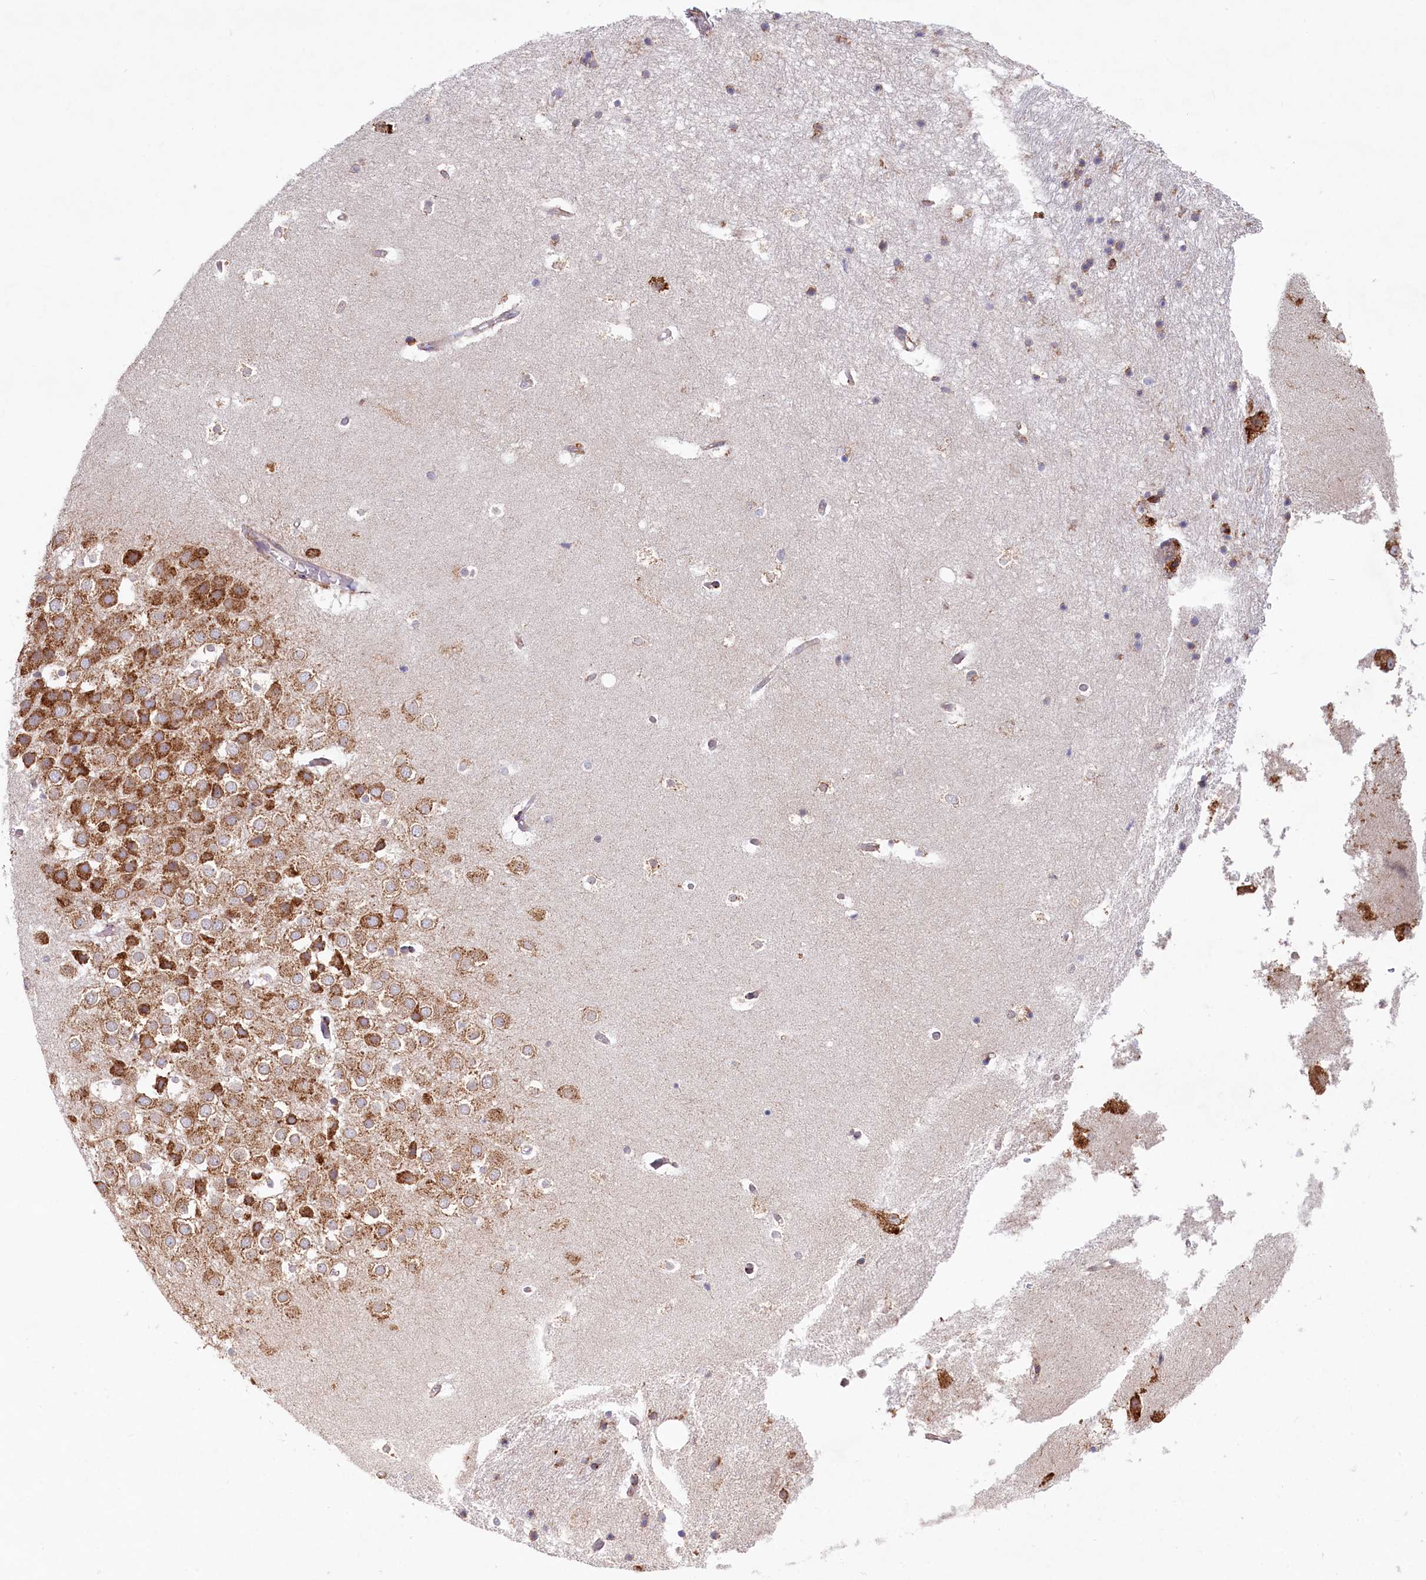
{"staining": {"intensity": "moderate", "quantity": "<25%", "location": "cytoplasmic/membranous"}, "tissue": "hippocampus", "cell_type": "Glial cells", "image_type": "normal", "snomed": [{"axis": "morphology", "description": "Normal tissue, NOS"}, {"axis": "topography", "description": "Hippocampus"}], "caption": "High-magnification brightfield microscopy of benign hippocampus stained with DAB (brown) and counterstained with hematoxylin (blue). glial cells exhibit moderate cytoplasmic/membranous expression is seen in about<25% of cells. (DAB IHC with brightfield microscopy, high magnification).", "gene": "CHID1", "patient": {"sex": "female", "age": 52}}